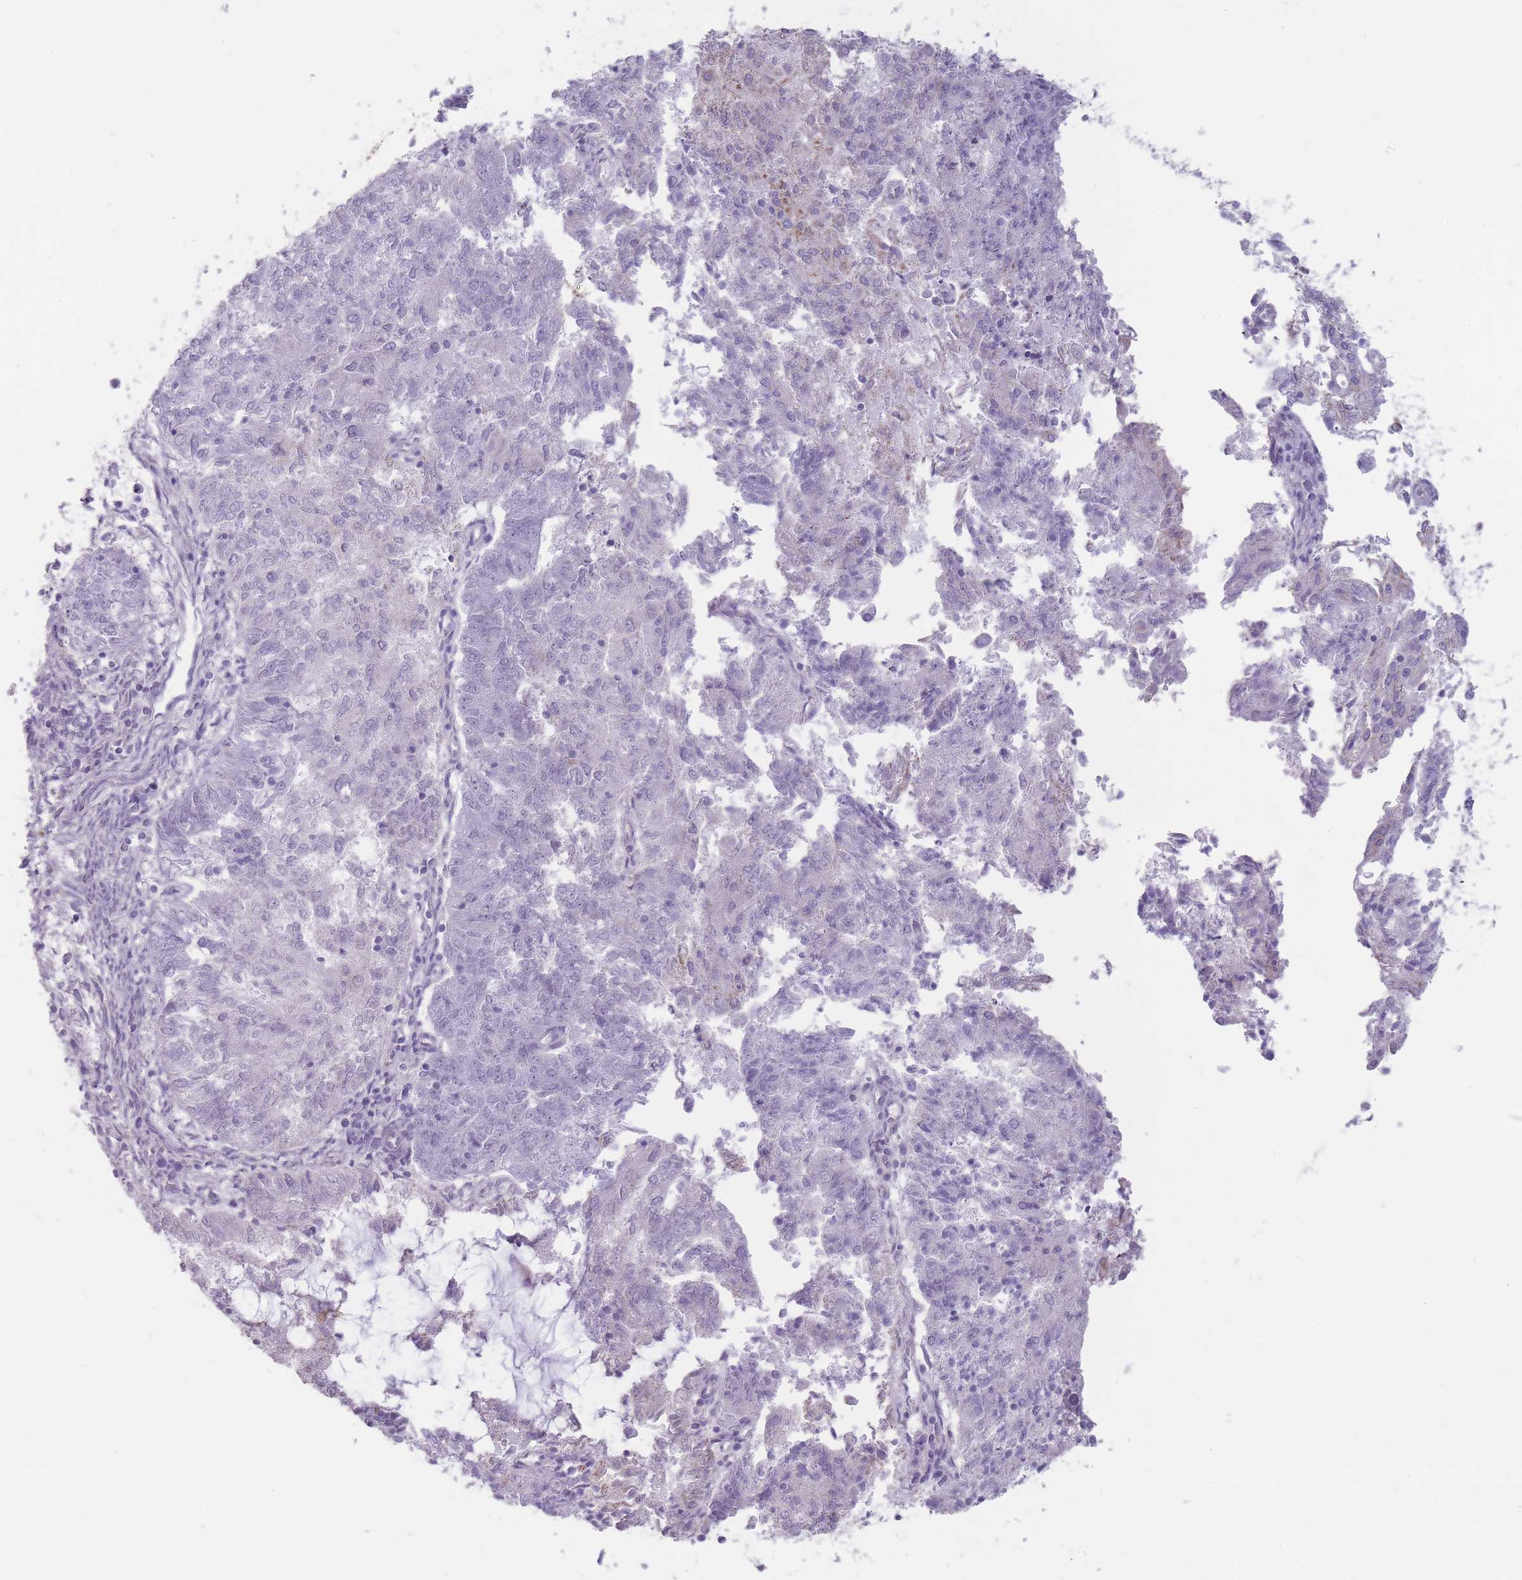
{"staining": {"intensity": "moderate", "quantity": "<25%", "location": "cytoplasmic/membranous"}, "tissue": "endometrial cancer", "cell_type": "Tumor cells", "image_type": "cancer", "snomed": [{"axis": "morphology", "description": "Adenocarcinoma, NOS"}, {"axis": "topography", "description": "Endometrium"}], "caption": "The histopathology image demonstrates a brown stain indicating the presence of a protein in the cytoplasmic/membranous of tumor cells in endometrial cancer (adenocarcinoma).", "gene": "ZBTB24", "patient": {"sex": "female", "age": 82}}